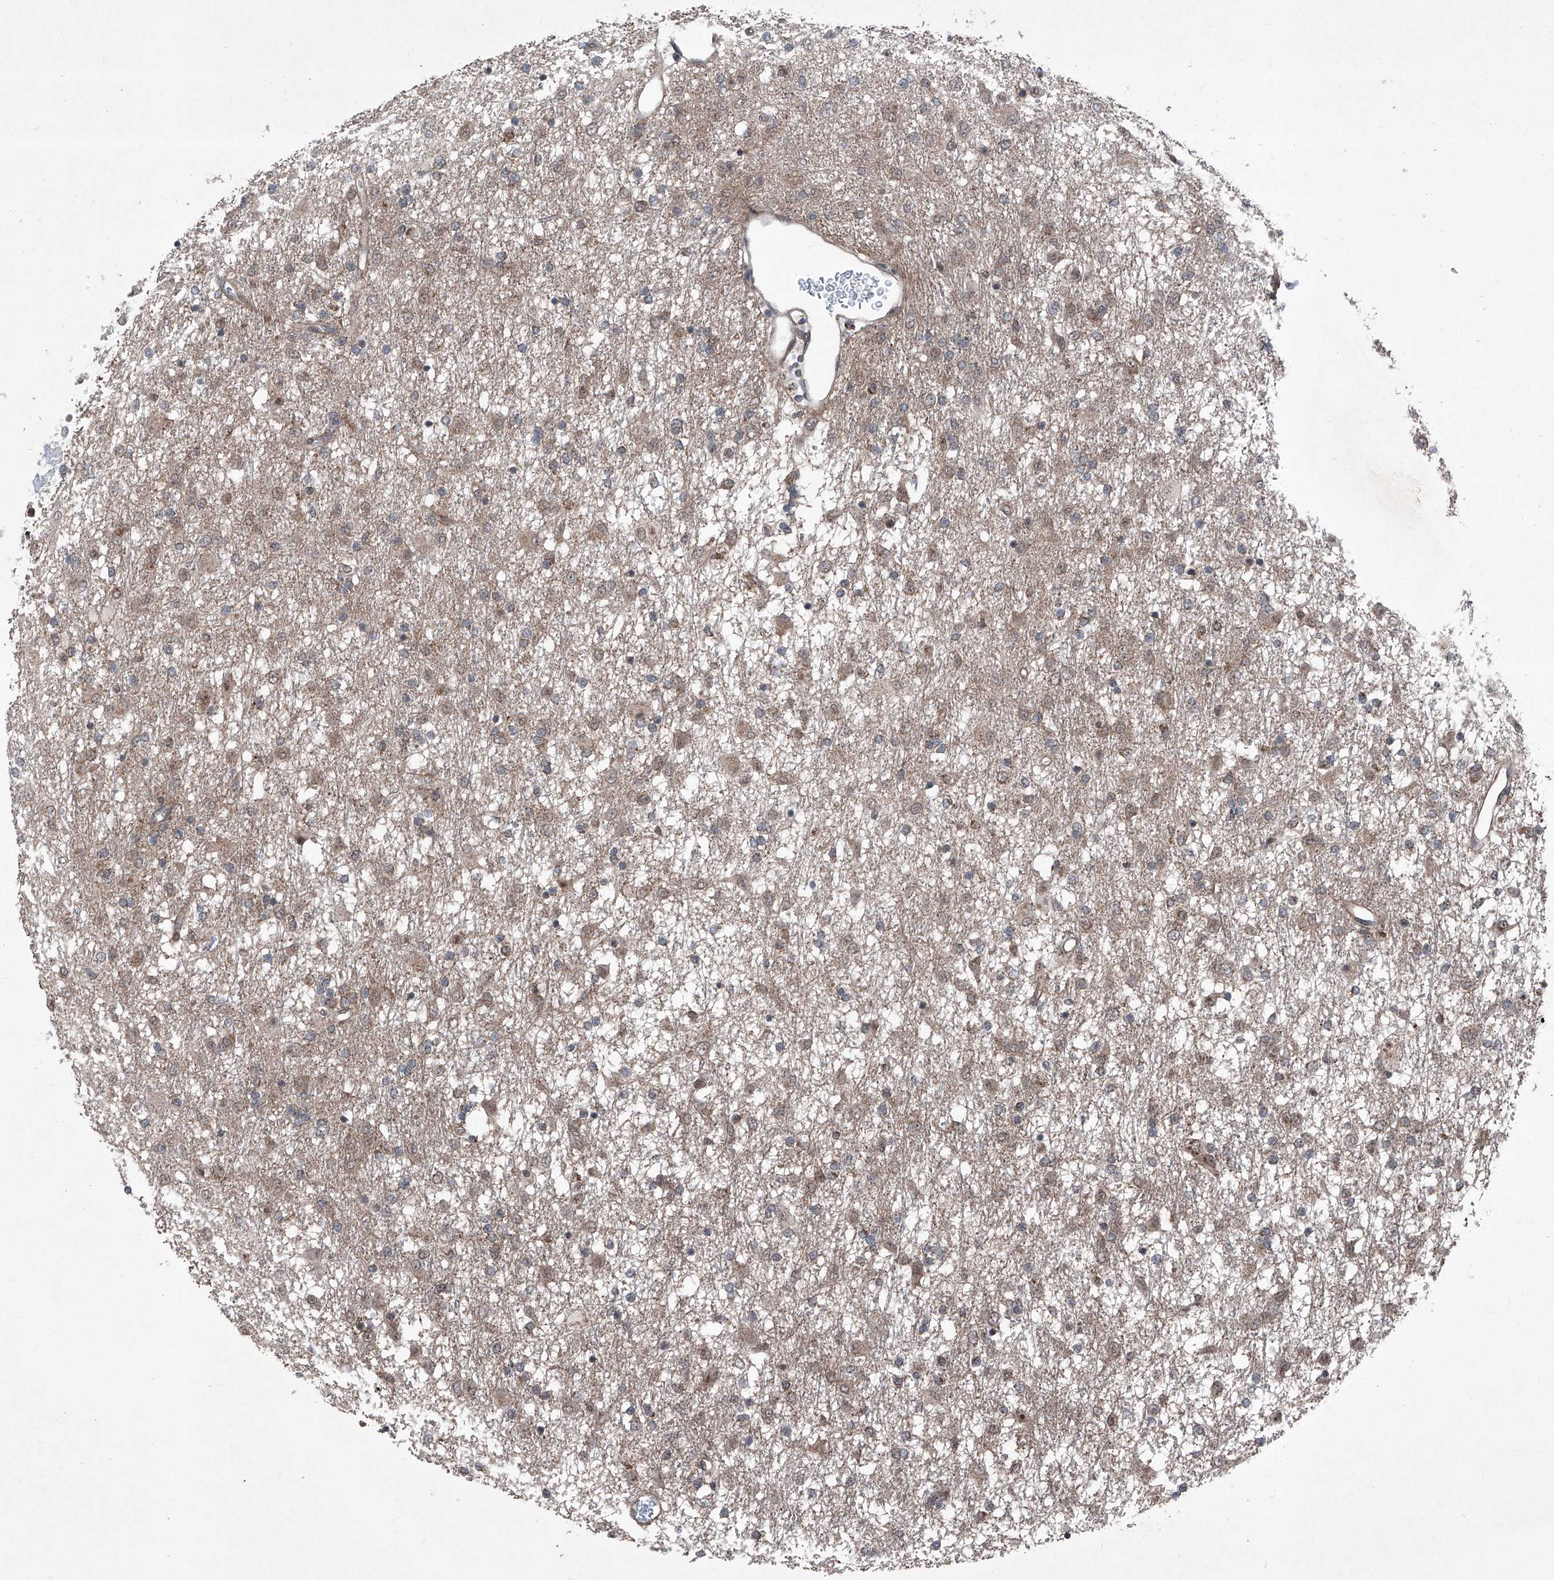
{"staining": {"intensity": "weak", "quantity": ">75%", "location": "cytoplasmic/membranous"}, "tissue": "glioma", "cell_type": "Tumor cells", "image_type": "cancer", "snomed": [{"axis": "morphology", "description": "Glioma, malignant, Low grade"}, {"axis": "topography", "description": "Brain"}], "caption": "Protein staining of glioma tissue demonstrates weak cytoplasmic/membranous staining in approximately >75% of tumor cells.", "gene": "COA7", "patient": {"sex": "male", "age": 65}}